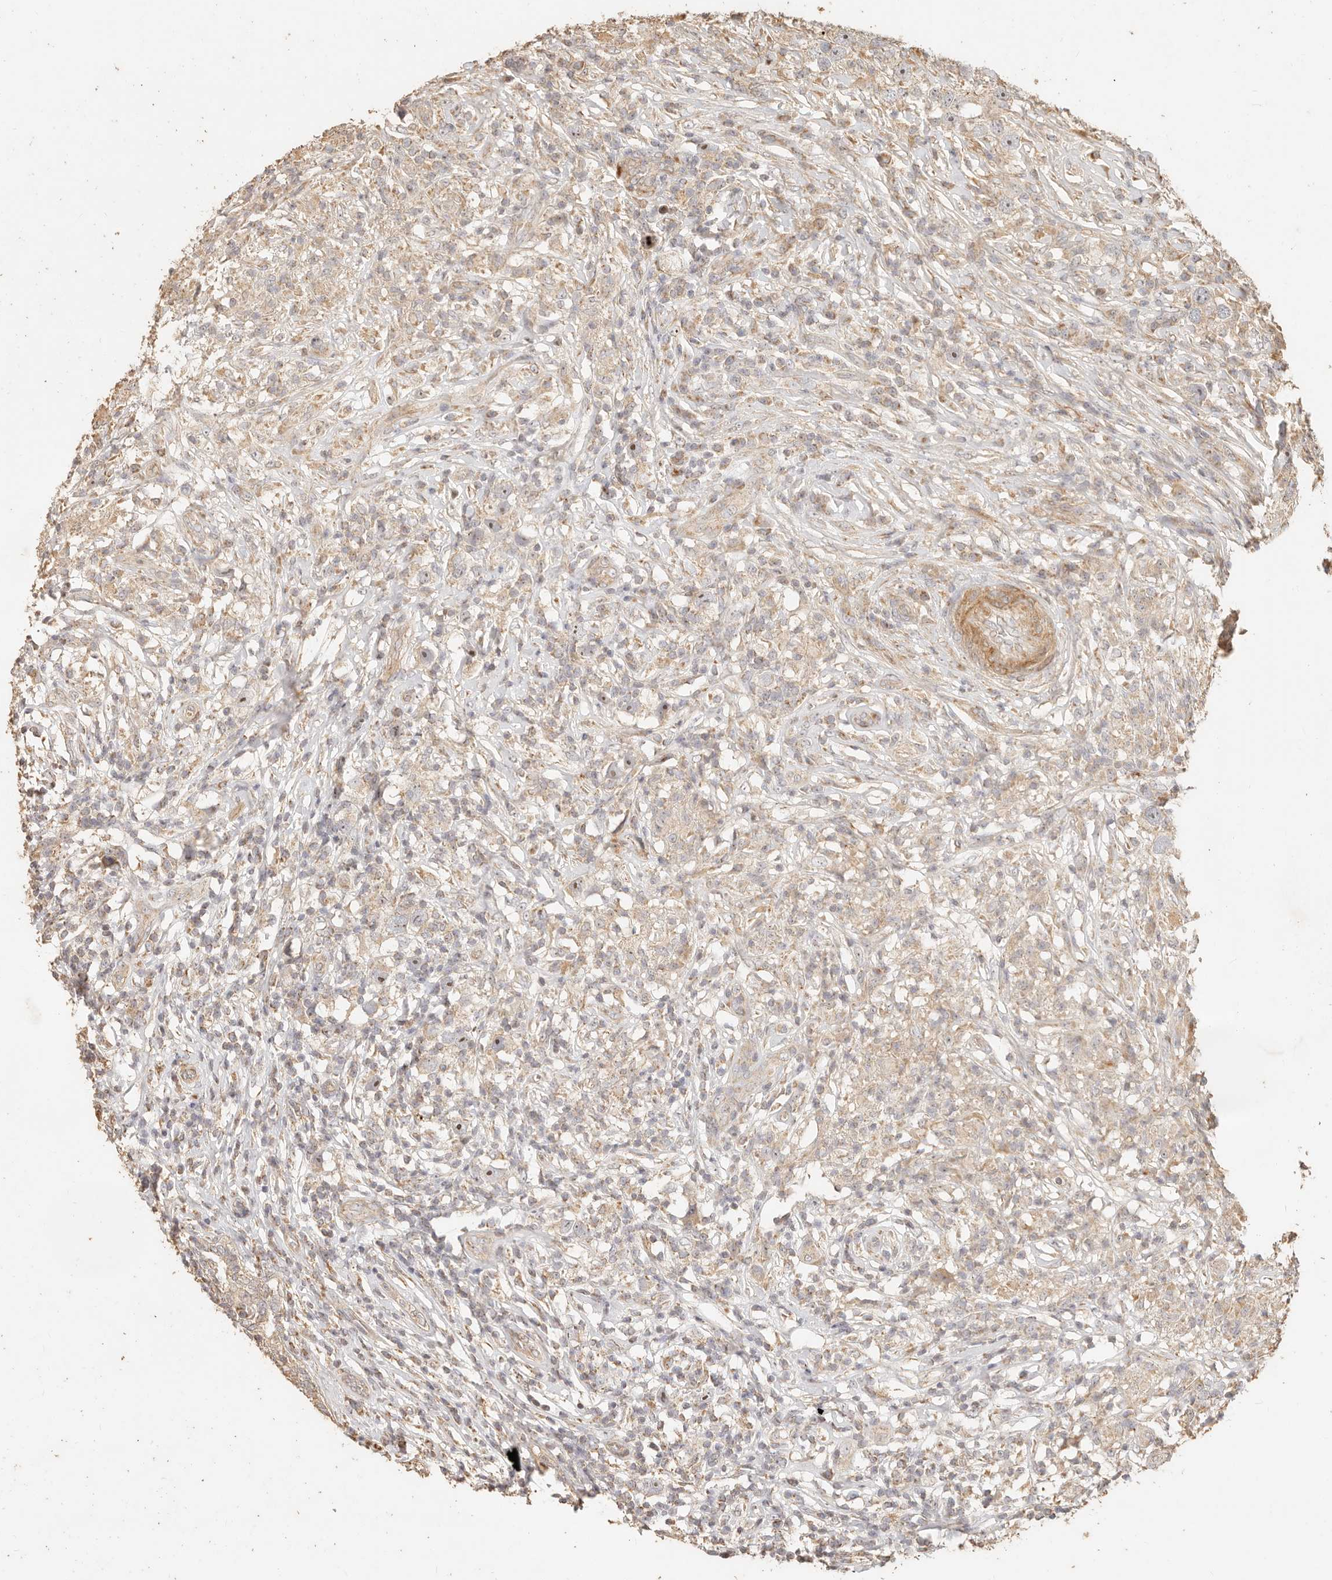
{"staining": {"intensity": "weak", "quantity": ">75%", "location": "cytoplasmic/membranous"}, "tissue": "testis cancer", "cell_type": "Tumor cells", "image_type": "cancer", "snomed": [{"axis": "morphology", "description": "Seminoma, NOS"}, {"axis": "topography", "description": "Testis"}], "caption": "Brown immunohistochemical staining in testis cancer displays weak cytoplasmic/membranous positivity in about >75% of tumor cells. Nuclei are stained in blue.", "gene": "PTPN22", "patient": {"sex": "male", "age": 49}}